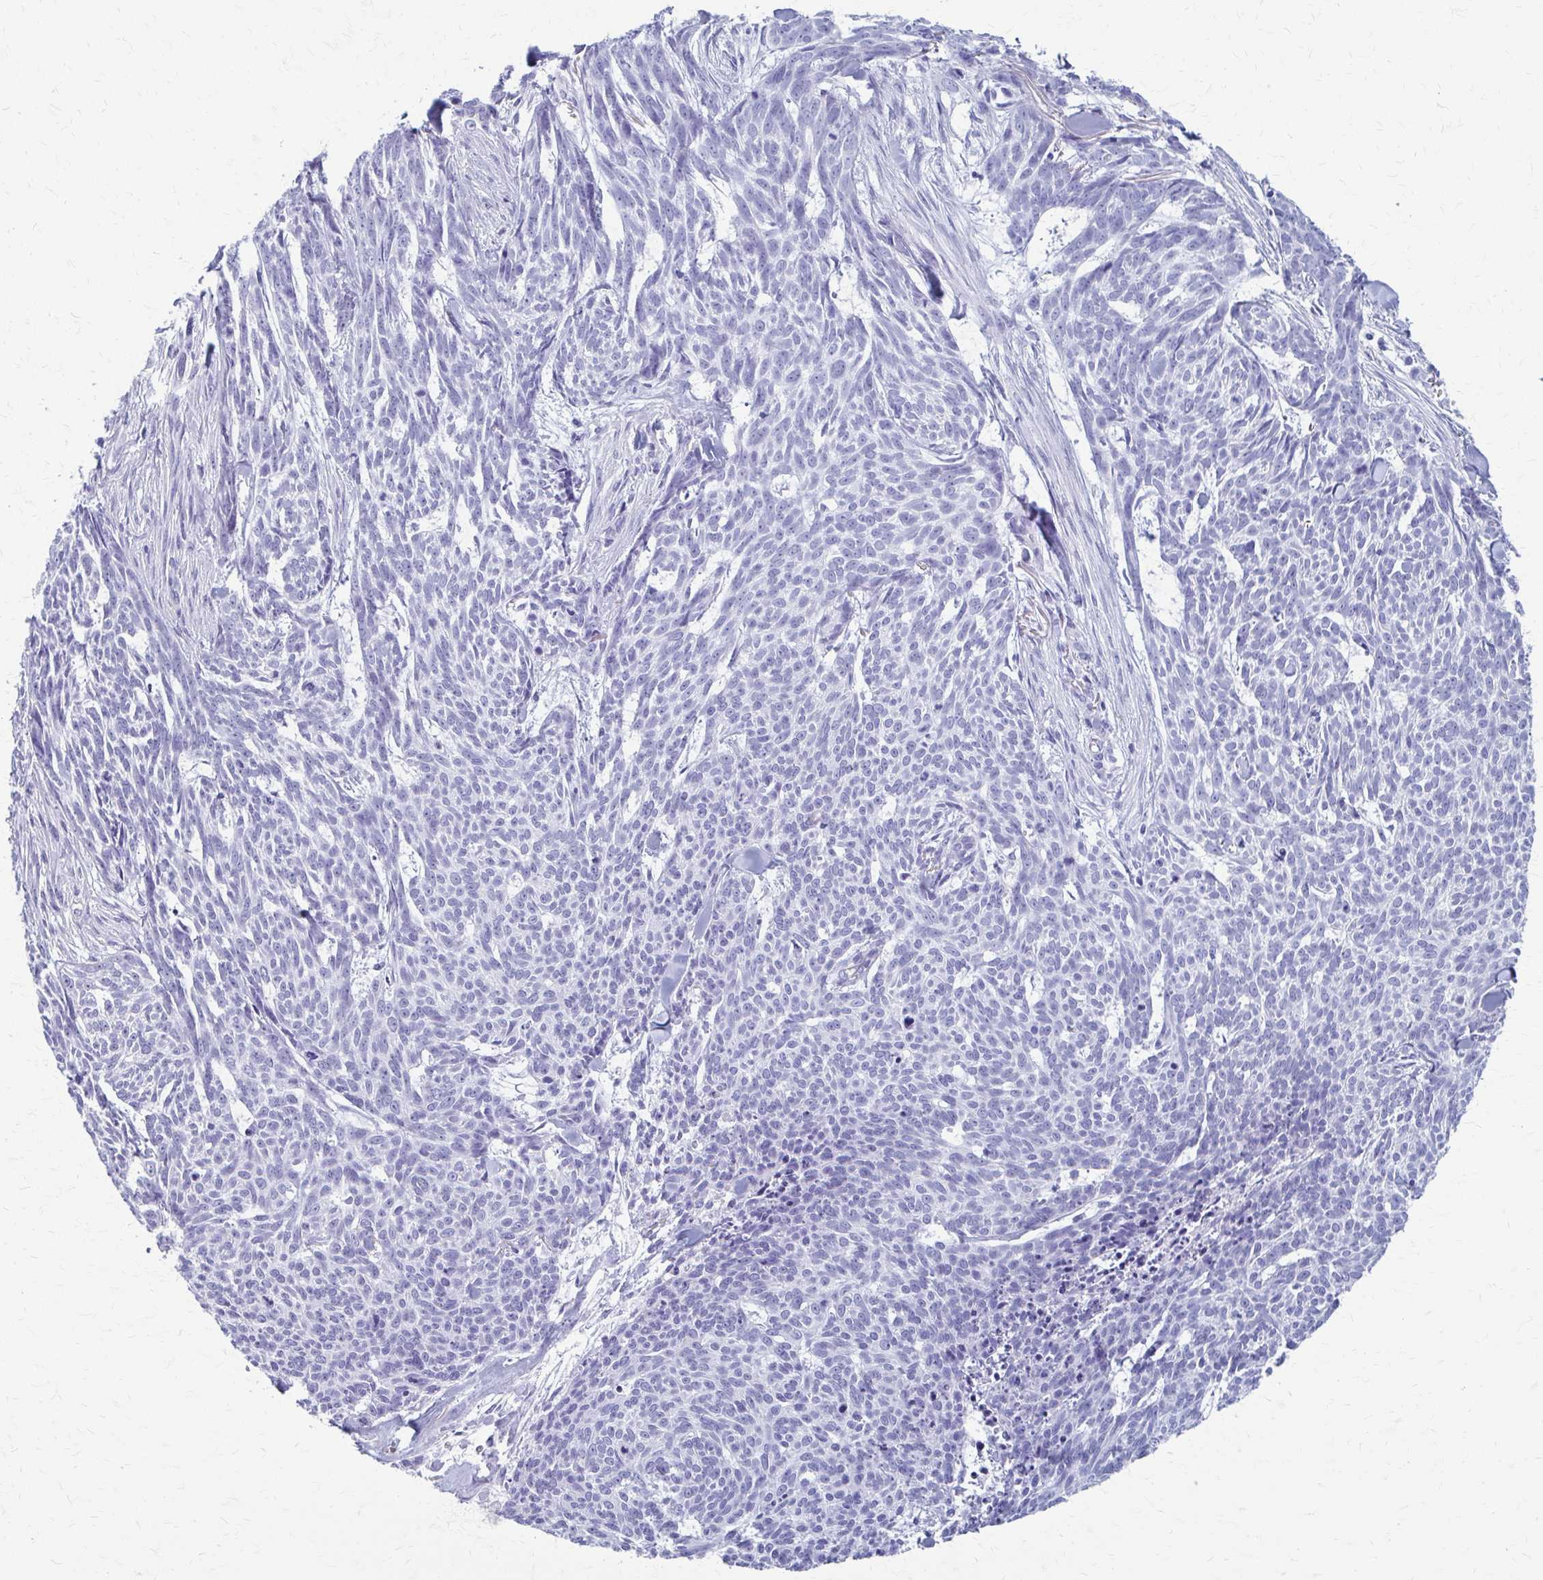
{"staining": {"intensity": "negative", "quantity": "none", "location": "none"}, "tissue": "skin cancer", "cell_type": "Tumor cells", "image_type": "cancer", "snomed": [{"axis": "morphology", "description": "Basal cell carcinoma"}, {"axis": "topography", "description": "Skin"}], "caption": "Human skin cancer stained for a protein using immunohistochemistry (IHC) reveals no positivity in tumor cells.", "gene": "CELF5", "patient": {"sex": "female", "age": 93}}